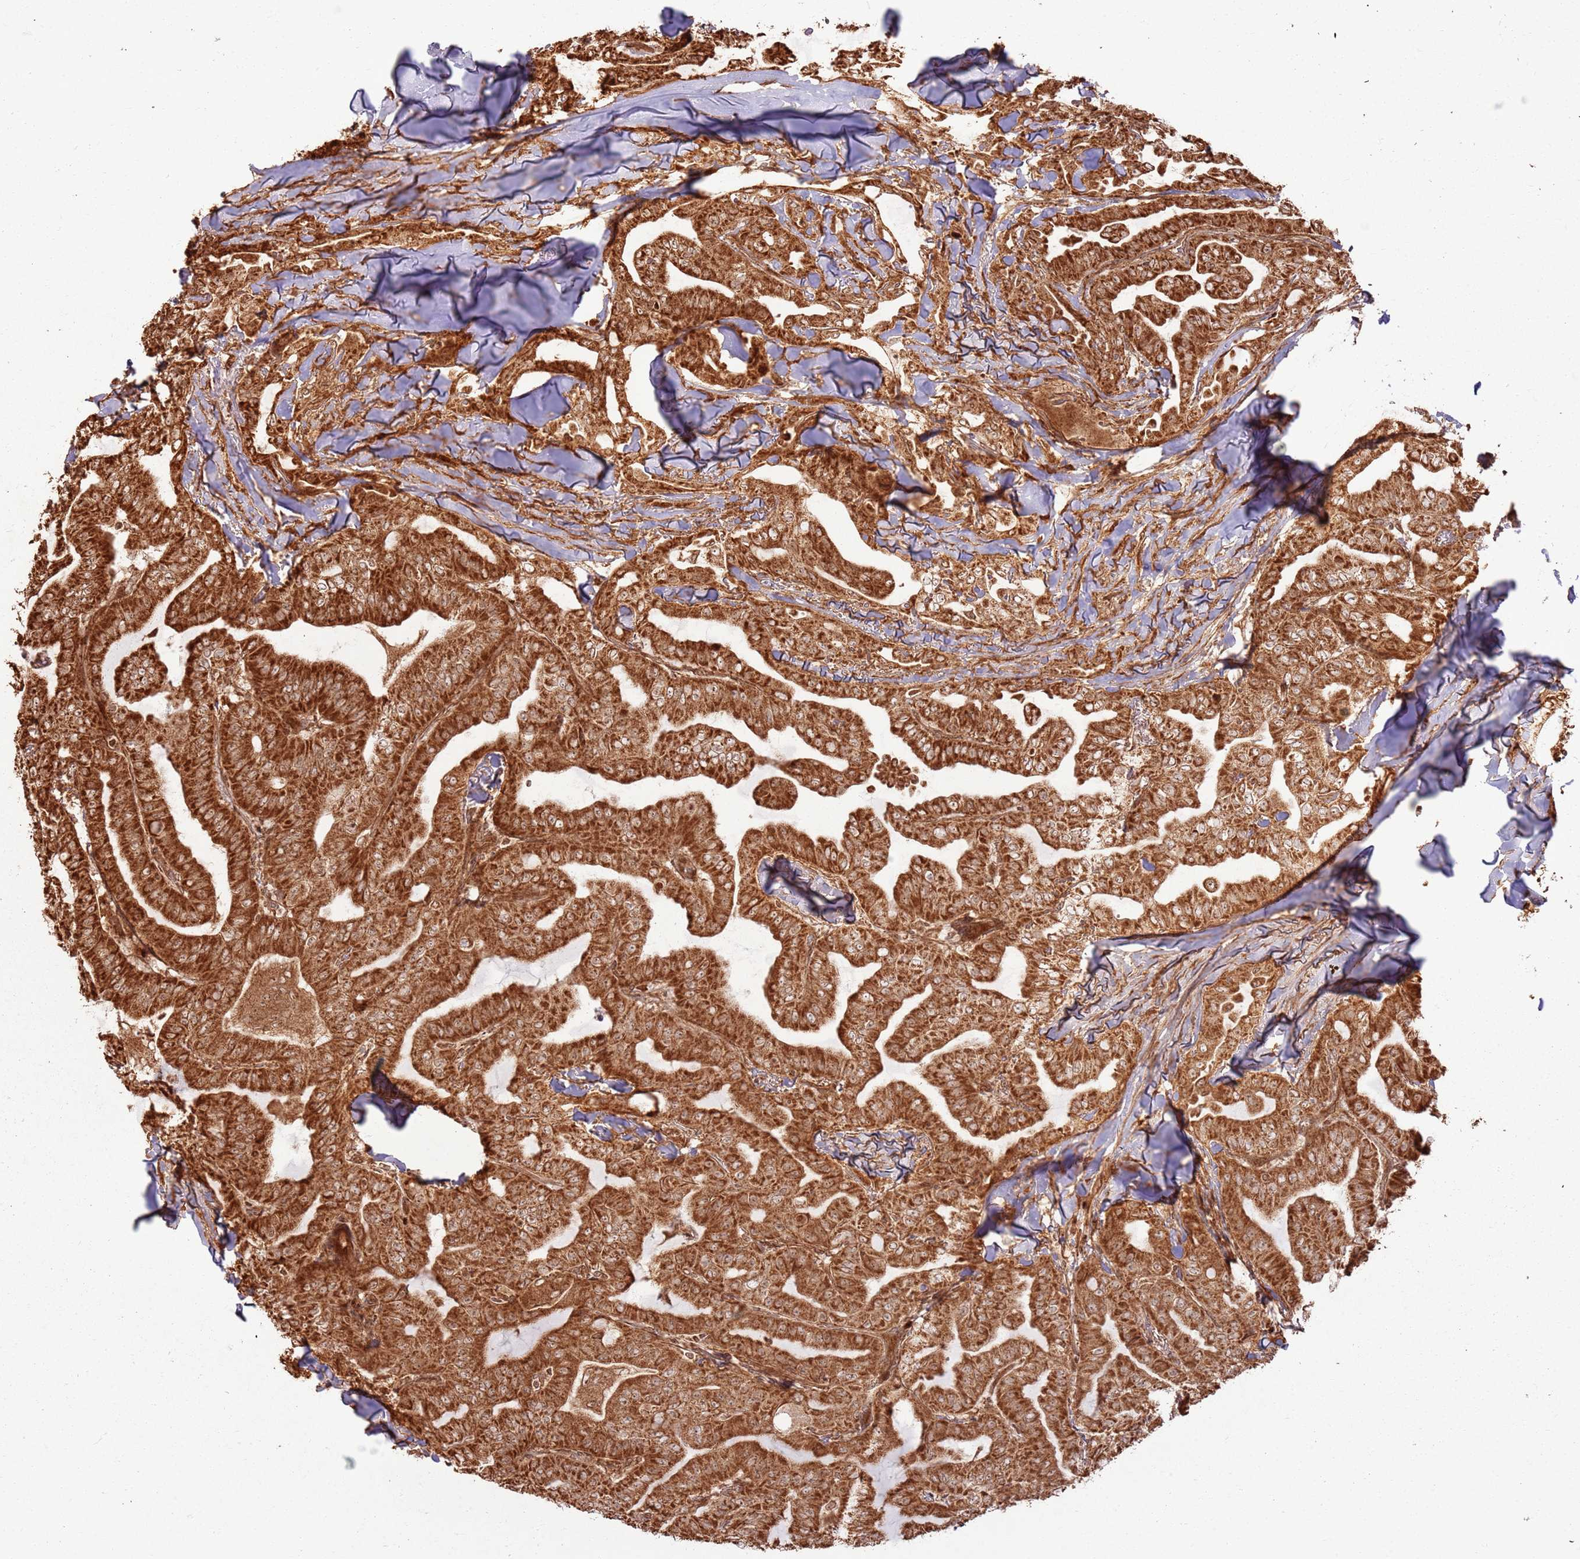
{"staining": {"intensity": "strong", "quantity": ">75%", "location": "cytoplasmic/membranous"}, "tissue": "thyroid cancer", "cell_type": "Tumor cells", "image_type": "cancer", "snomed": [{"axis": "morphology", "description": "Papillary adenocarcinoma, NOS"}, {"axis": "topography", "description": "Thyroid gland"}], "caption": "Protein expression analysis of papillary adenocarcinoma (thyroid) demonstrates strong cytoplasmic/membranous expression in about >75% of tumor cells. (DAB (3,3'-diaminobenzidine) IHC with brightfield microscopy, high magnification).", "gene": "TBC1D13", "patient": {"sex": "female", "age": 68}}